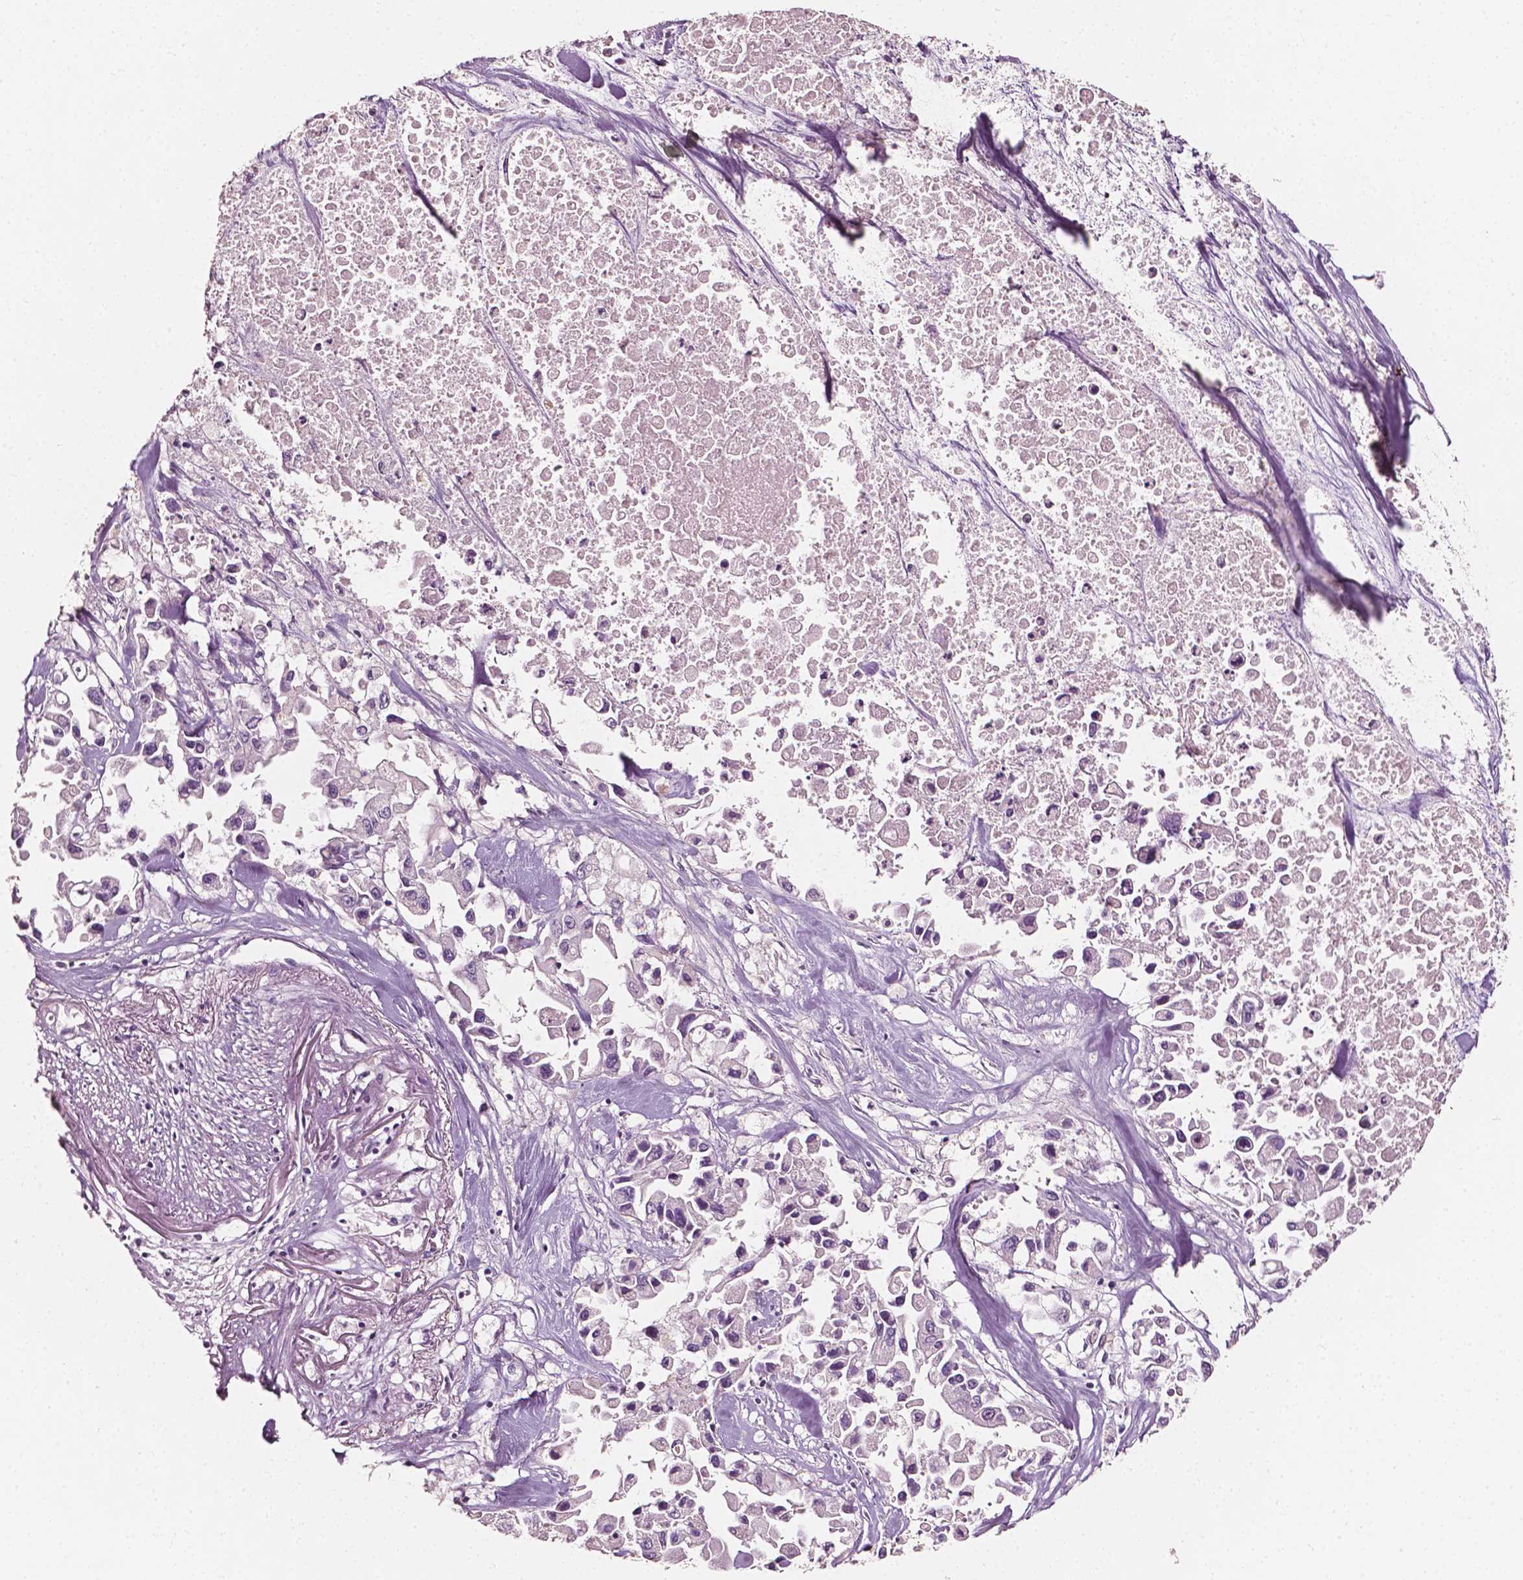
{"staining": {"intensity": "negative", "quantity": "none", "location": "none"}, "tissue": "pancreatic cancer", "cell_type": "Tumor cells", "image_type": "cancer", "snomed": [{"axis": "morphology", "description": "Adenocarcinoma, NOS"}, {"axis": "topography", "description": "Pancreas"}], "caption": "Tumor cells are negative for protein expression in human pancreatic adenocarcinoma. (Brightfield microscopy of DAB (3,3'-diaminobenzidine) immunohistochemistry at high magnification).", "gene": "PLA2R1", "patient": {"sex": "female", "age": 83}}